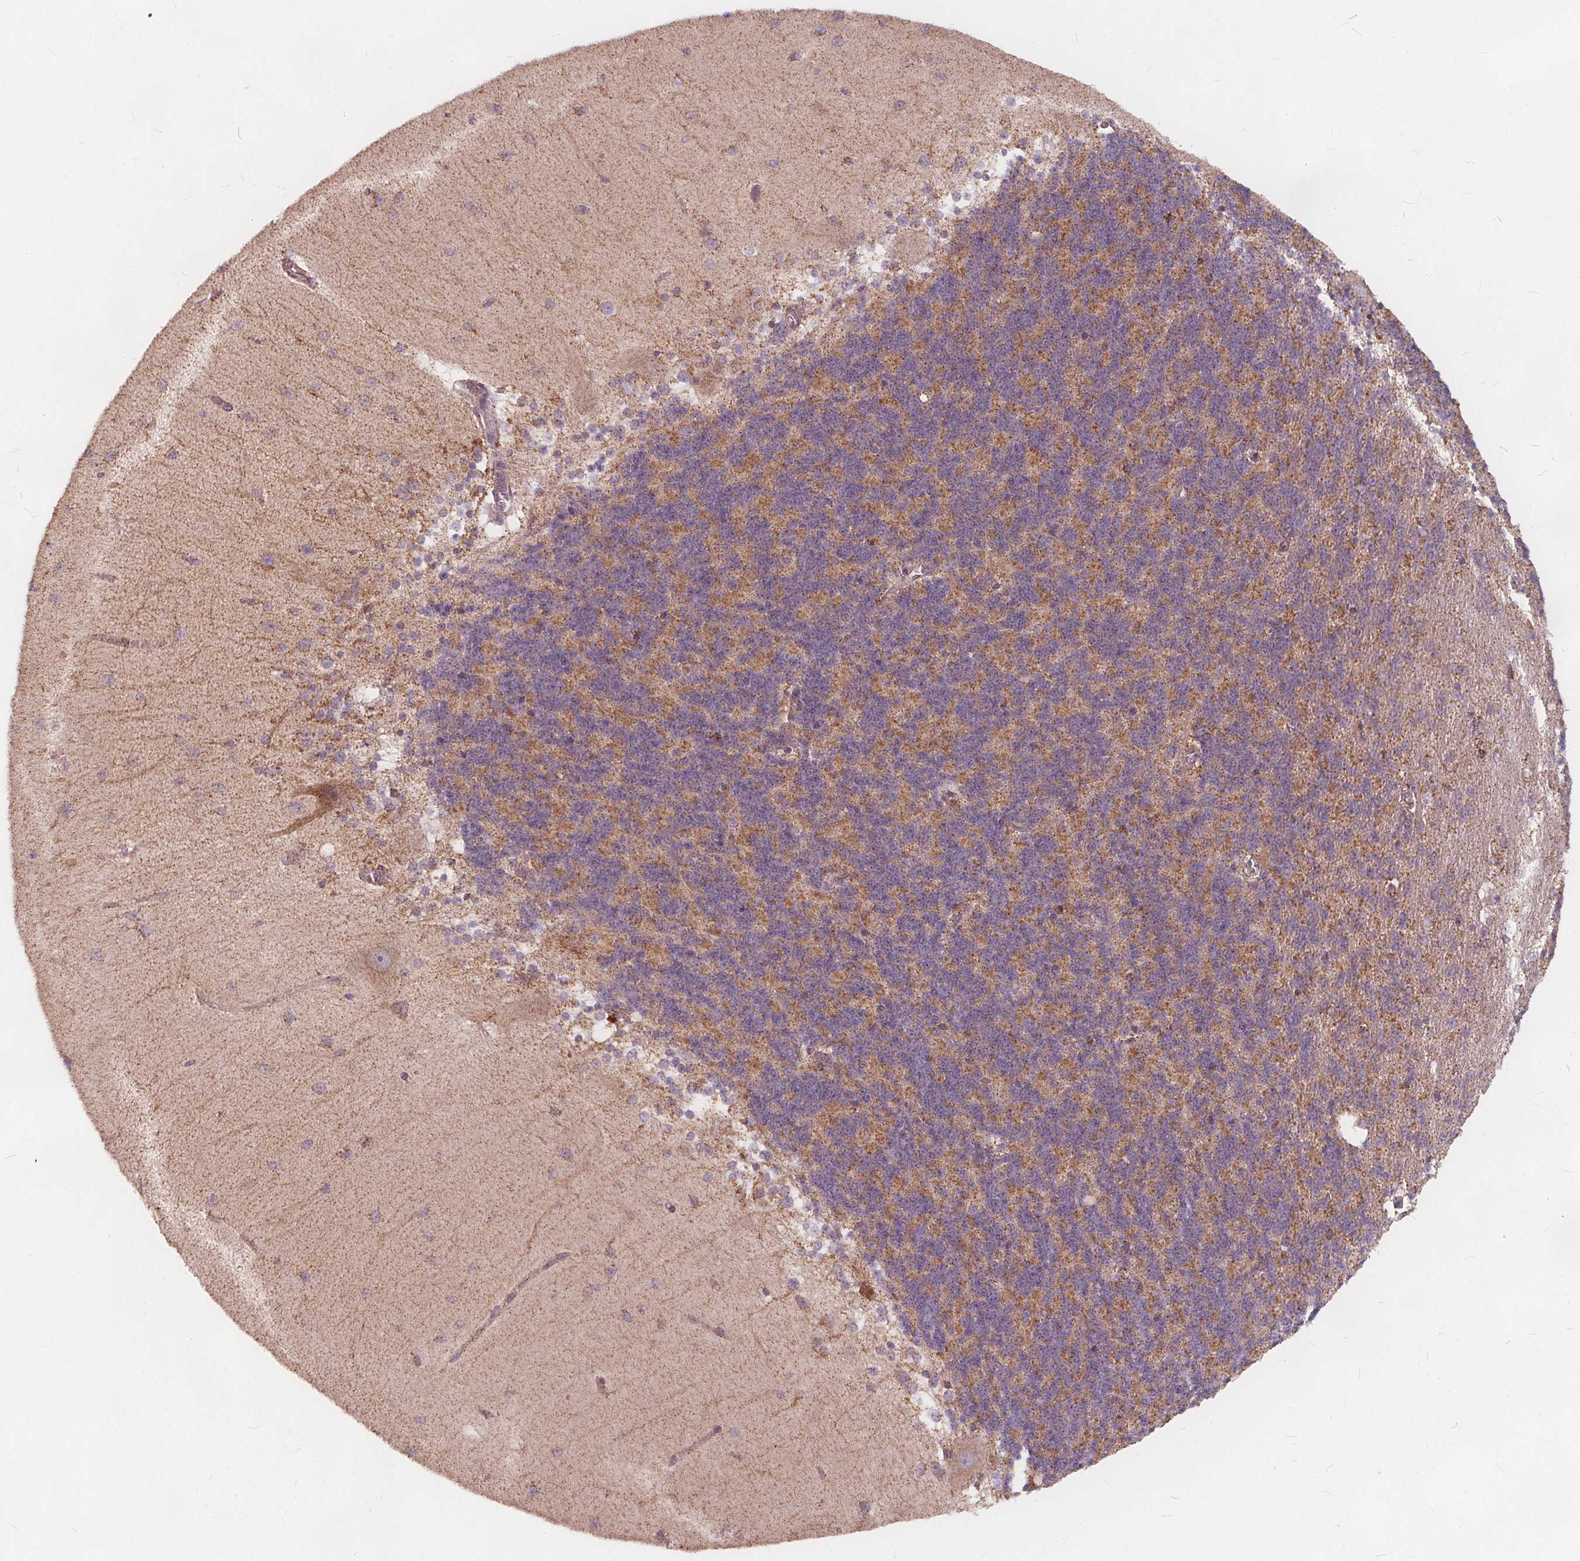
{"staining": {"intensity": "moderate", "quantity": "25%-75%", "location": "cytoplasmic/membranous"}, "tissue": "cerebellum", "cell_type": "Cells in granular layer", "image_type": "normal", "snomed": [{"axis": "morphology", "description": "Normal tissue, NOS"}, {"axis": "topography", "description": "Cerebellum"}], "caption": "Immunohistochemical staining of unremarkable human cerebellum demonstrates 25%-75% levels of moderate cytoplasmic/membranous protein staining in approximately 25%-75% of cells in granular layer.", "gene": "PLSCR3", "patient": {"sex": "female", "age": 54}}